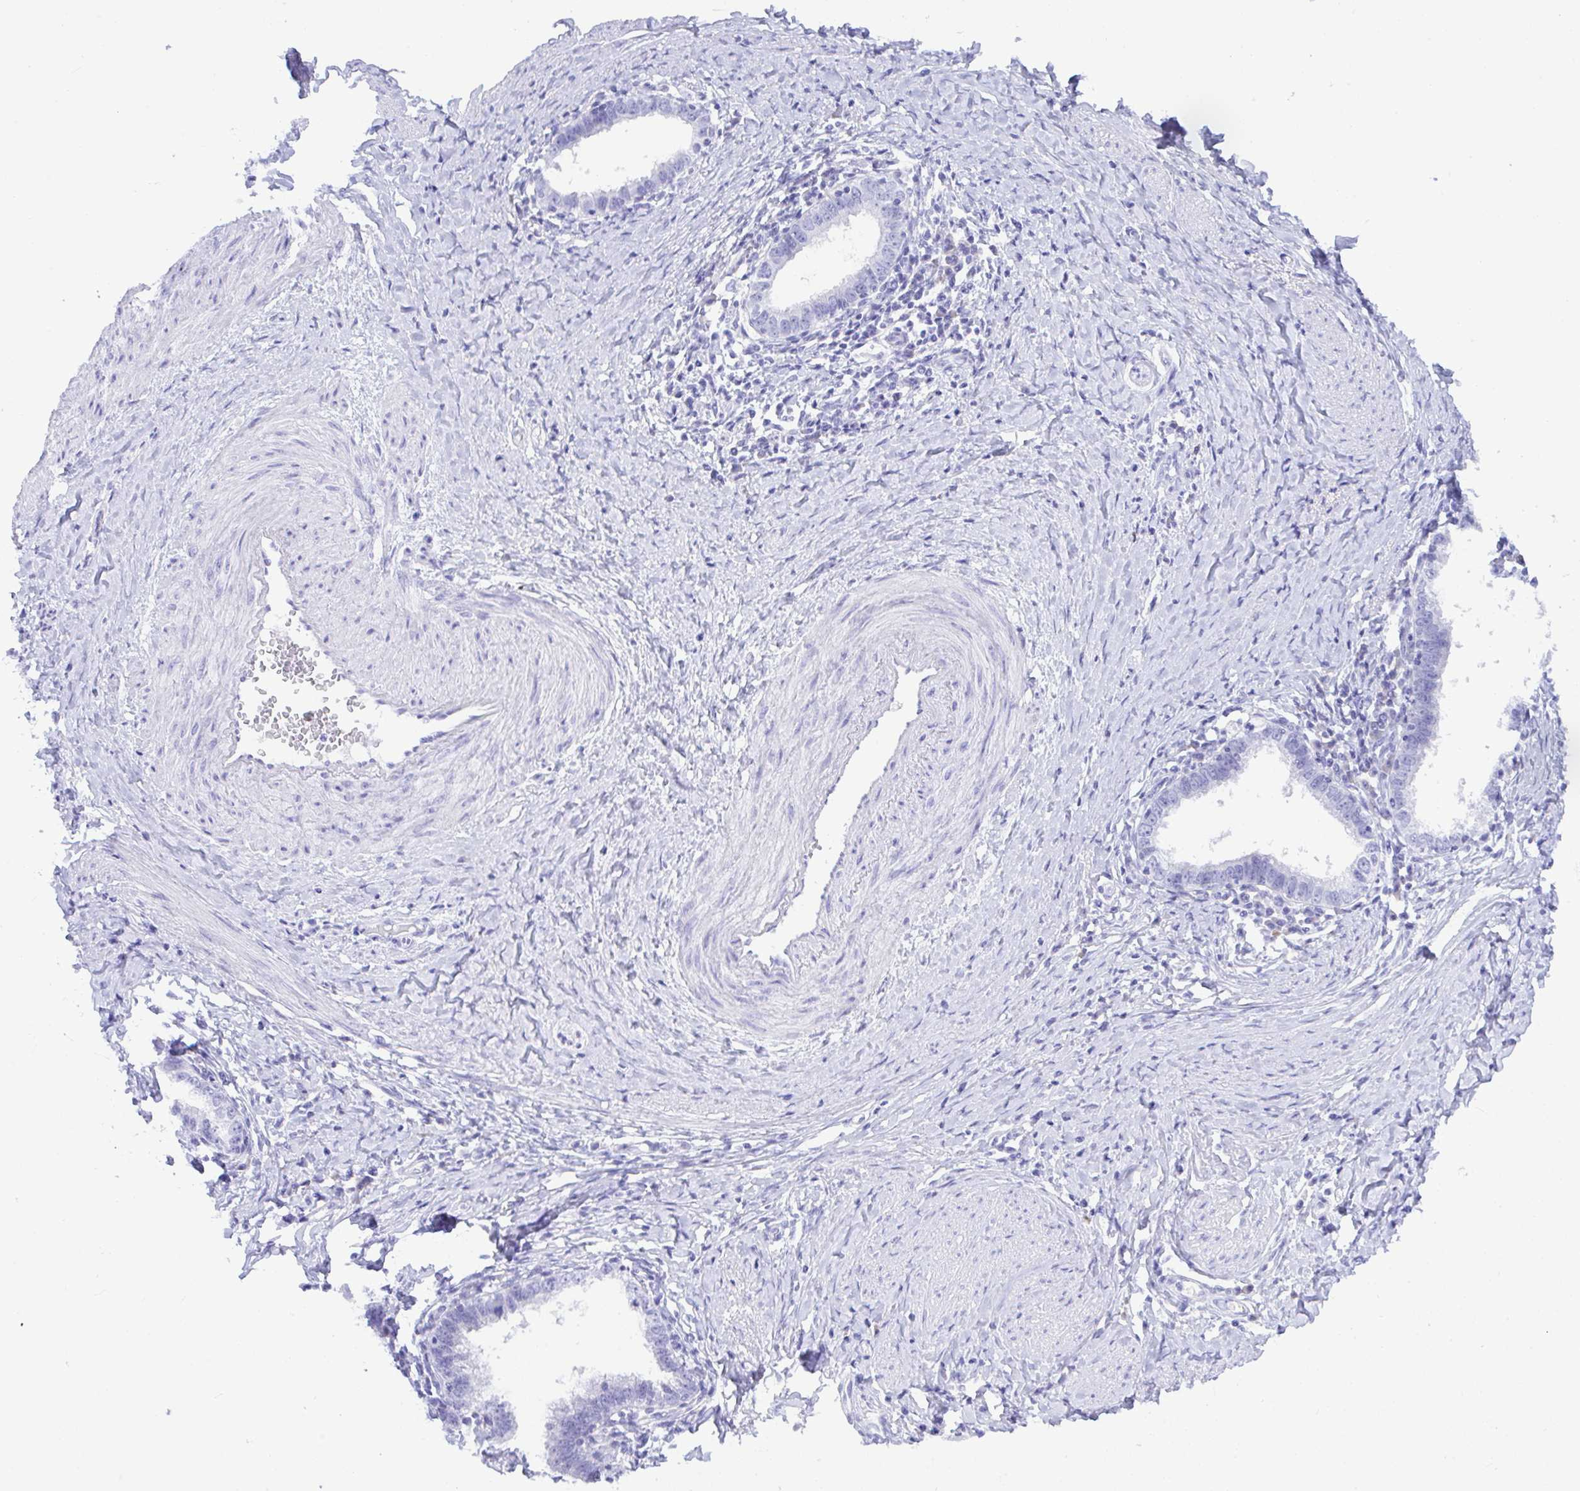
{"staining": {"intensity": "negative", "quantity": "none", "location": "none"}, "tissue": "cervical cancer", "cell_type": "Tumor cells", "image_type": "cancer", "snomed": [{"axis": "morphology", "description": "Adenocarcinoma, NOS"}, {"axis": "topography", "description": "Cervix"}], "caption": "A micrograph of cervical cancer (adenocarcinoma) stained for a protein displays no brown staining in tumor cells.", "gene": "SEL1L2", "patient": {"sex": "female", "age": 36}}